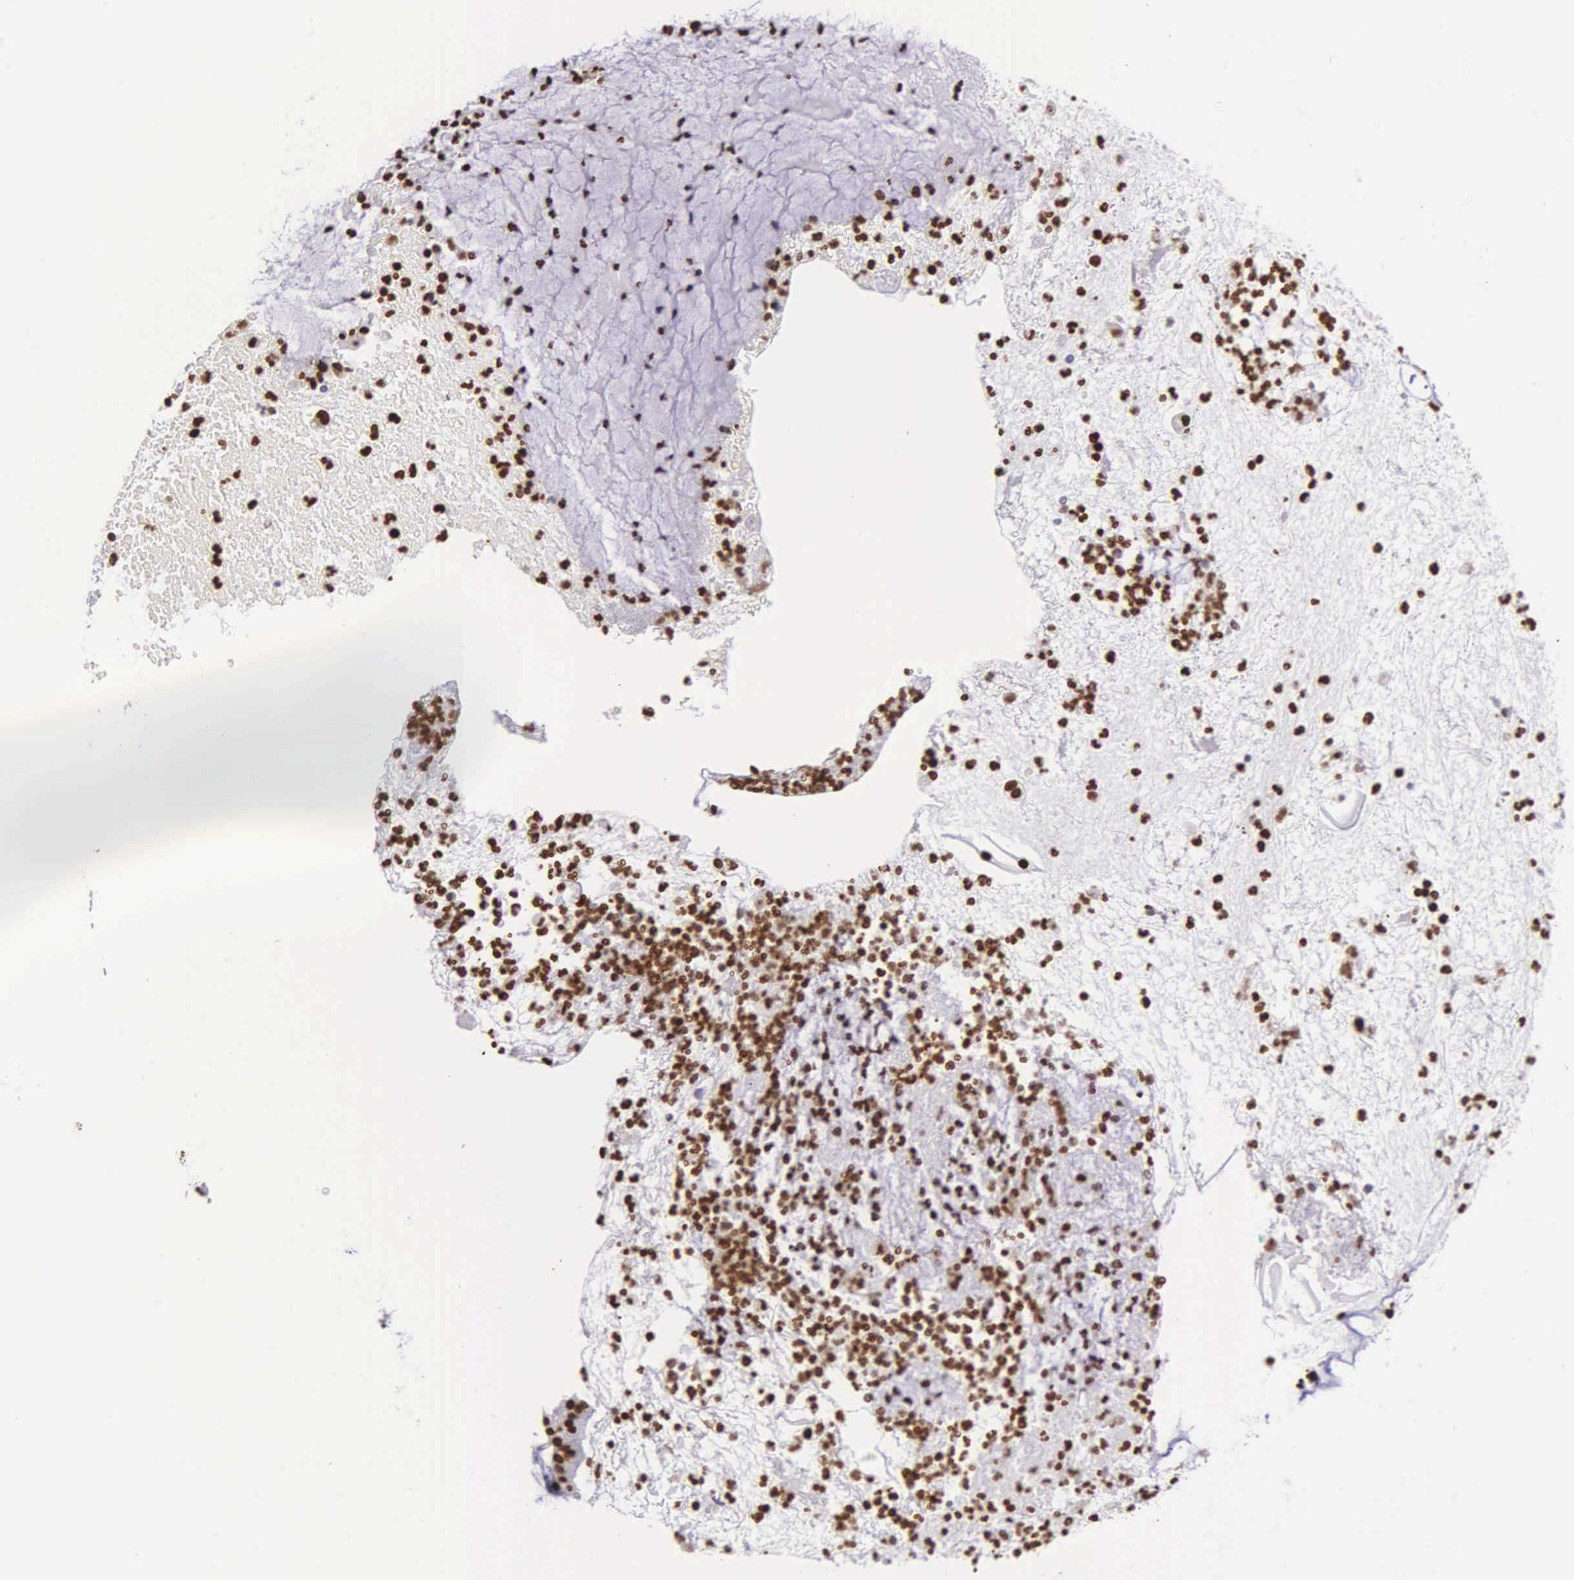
{"staining": {"intensity": "strong", "quantity": ">75%", "location": "nuclear"}, "tissue": "cervical cancer", "cell_type": "Tumor cells", "image_type": "cancer", "snomed": [{"axis": "morphology", "description": "Adenocarcinoma, NOS"}, {"axis": "topography", "description": "Cervix"}], "caption": "Protein expression by immunohistochemistry (IHC) reveals strong nuclear expression in approximately >75% of tumor cells in cervical cancer. (IHC, brightfield microscopy, high magnification).", "gene": "H1-0", "patient": {"sex": "female", "age": 41}}